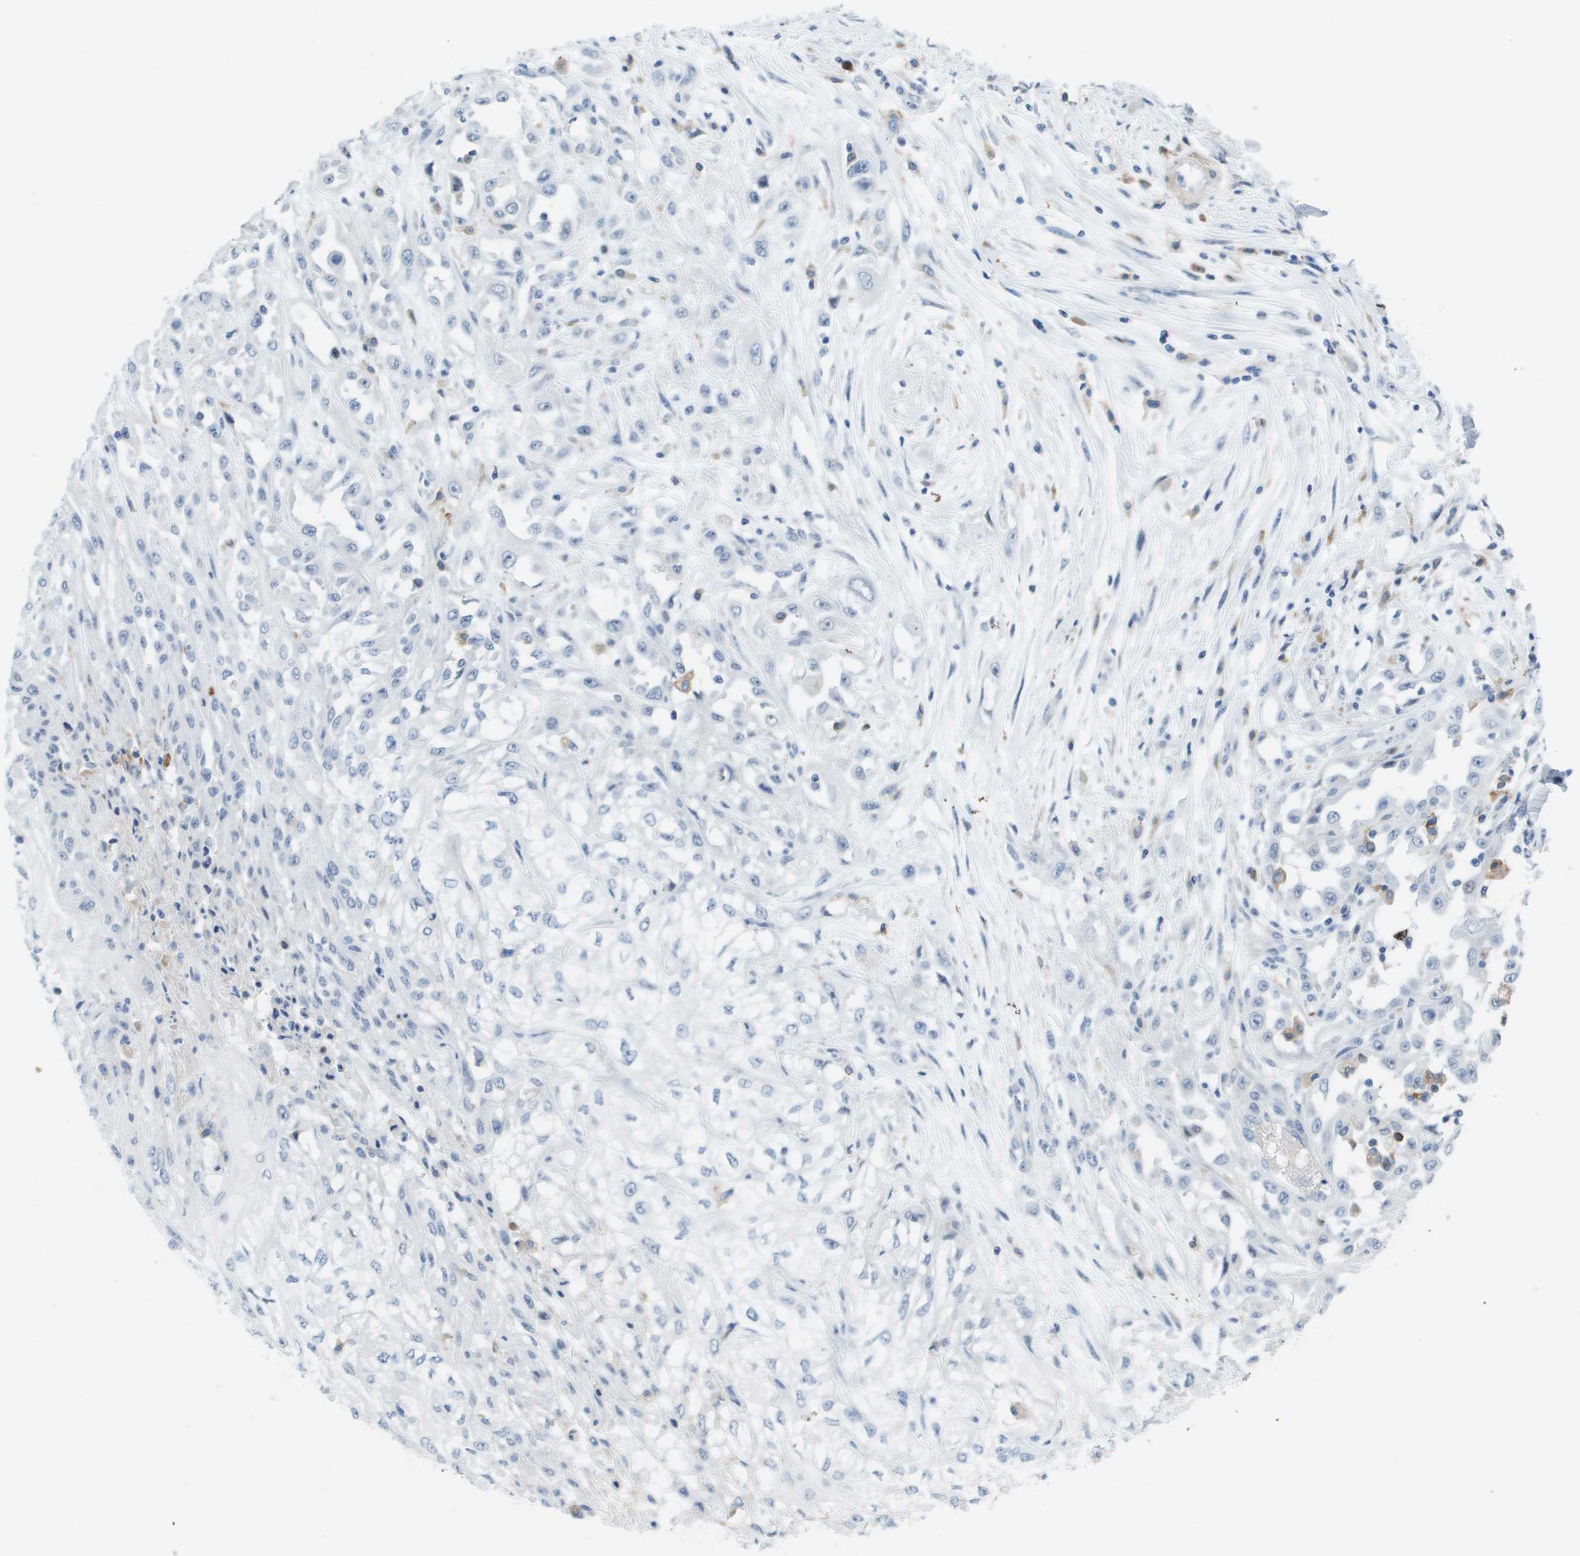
{"staining": {"intensity": "negative", "quantity": "none", "location": "none"}, "tissue": "skin cancer", "cell_type": "Tumor cells", "image_type": "cancer", "snomed": [{"axis": "morphology", "description": "Squamous cell carcinoma, NOS"}, {"axis": "morphology", "description": "Squamous cell carcinoma, metastatic, NOS"}, {"axis": "topography", "description": "Skin"}, {"axis": "topography", "description": "Lymph node"}], "caption": "High power microscopy micrograph of an immunohistochemistry (IHC) photomicrograph of metastatic squamous cell carcinoma (skin), revealing no significant staining in tumor cells.", "gene": "ZBTB43", "patient": {"sex": "male", "age": 75}}